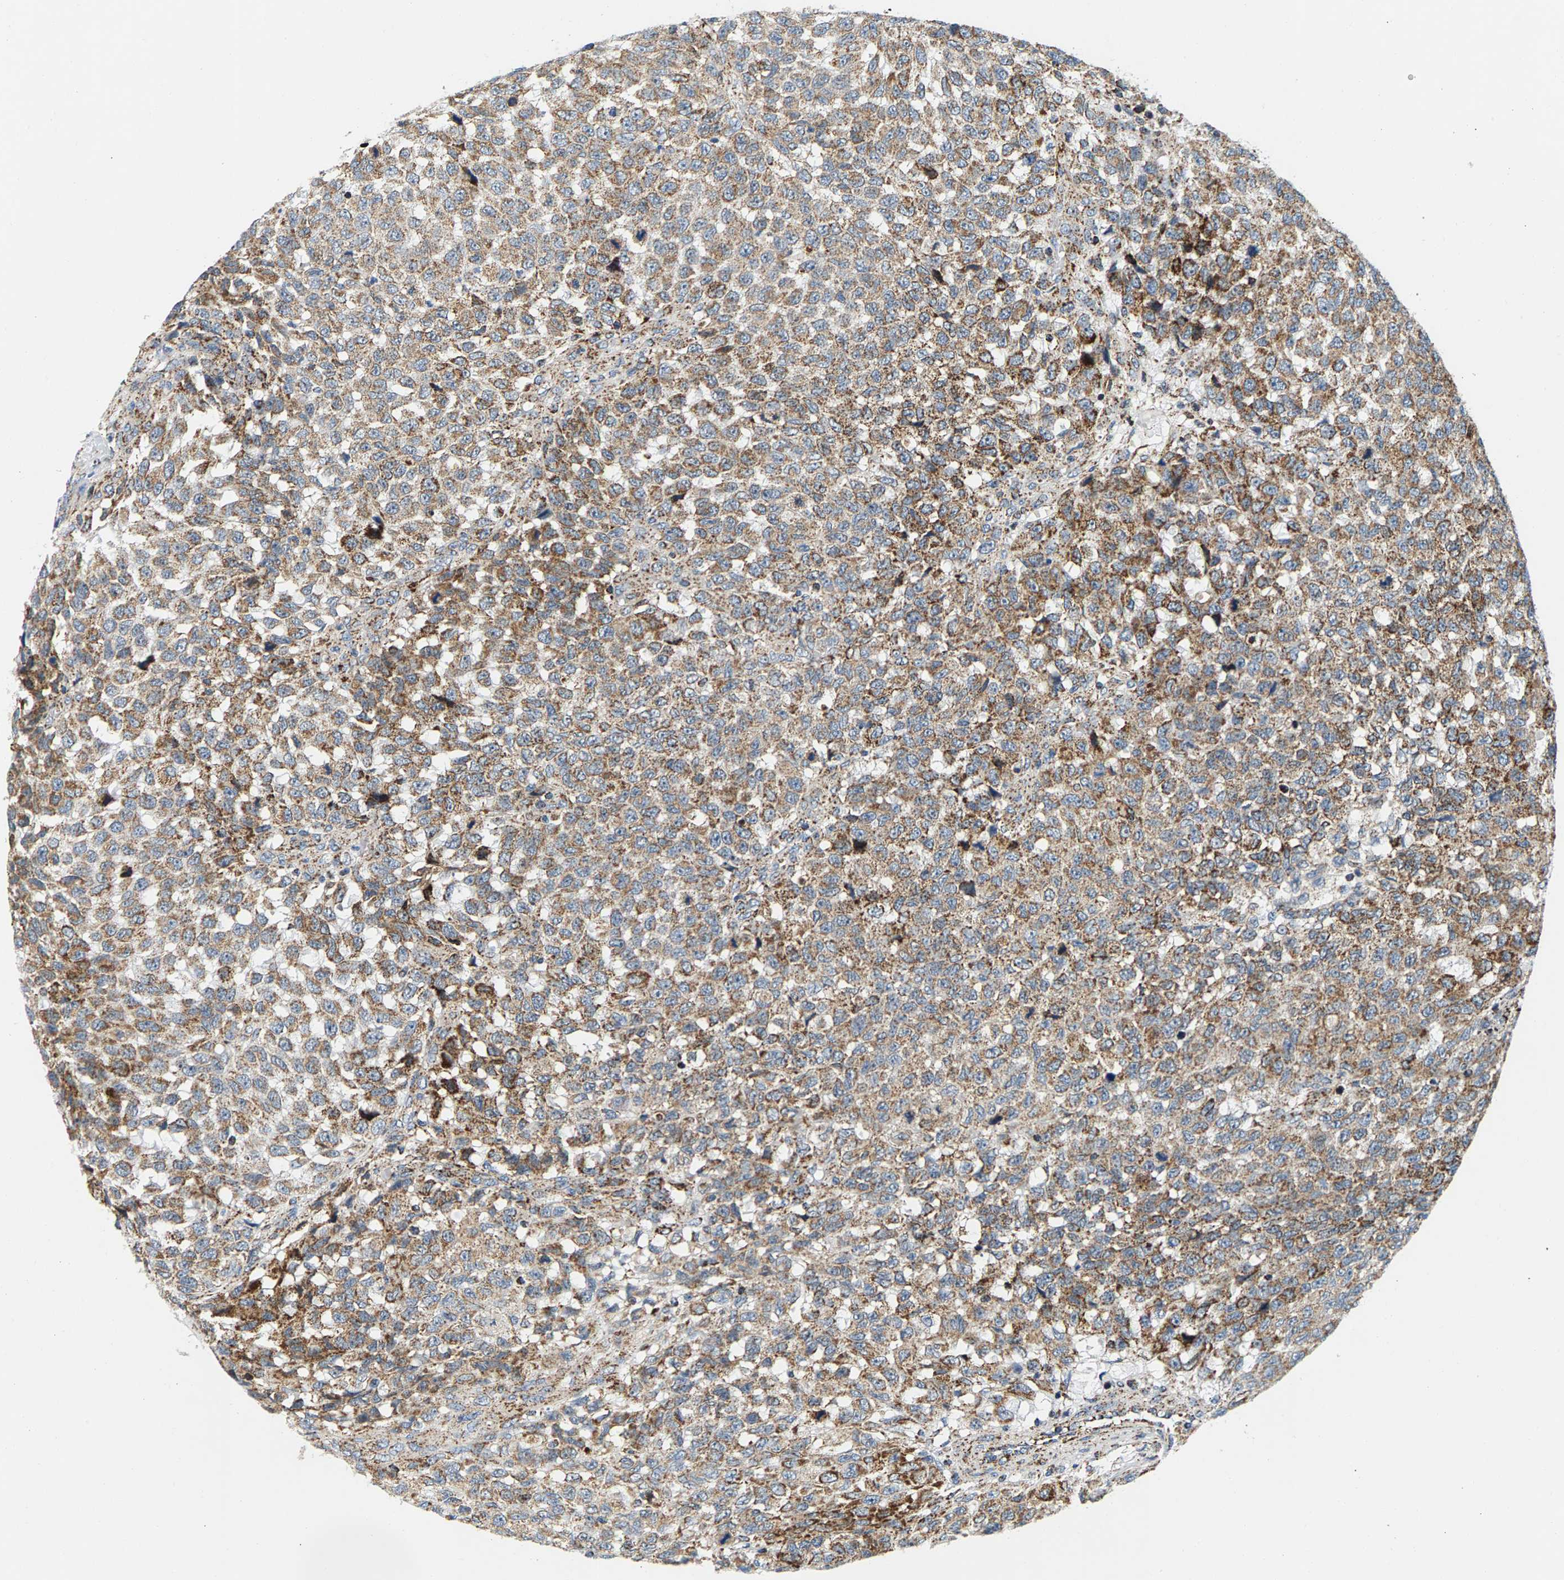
{"staining": {"intensity": "moderate", "quantity": ">75%", "location": "cytoplasmic/membranous"}, "tissue": "testis cancer", "cell_type": "Tumor cells", "image_type": "cancer", "snomed": [{"axis": "morphology", "description": "Seminoma, NOS"}, {"axis": "topography", "description": "Testis"}], "caption": "The photomicrograph exhibits staining of testis seminoma, revealing moderate cytoplasmic/membranous protein expression (brown color) within tumor cells. Using DAB (brown) and hematoxylin (blue) stains, captured at high magnification using brightfield microscopy.", "gene": "PDE1A", "patient": {"sex": "male", "age": 59}}